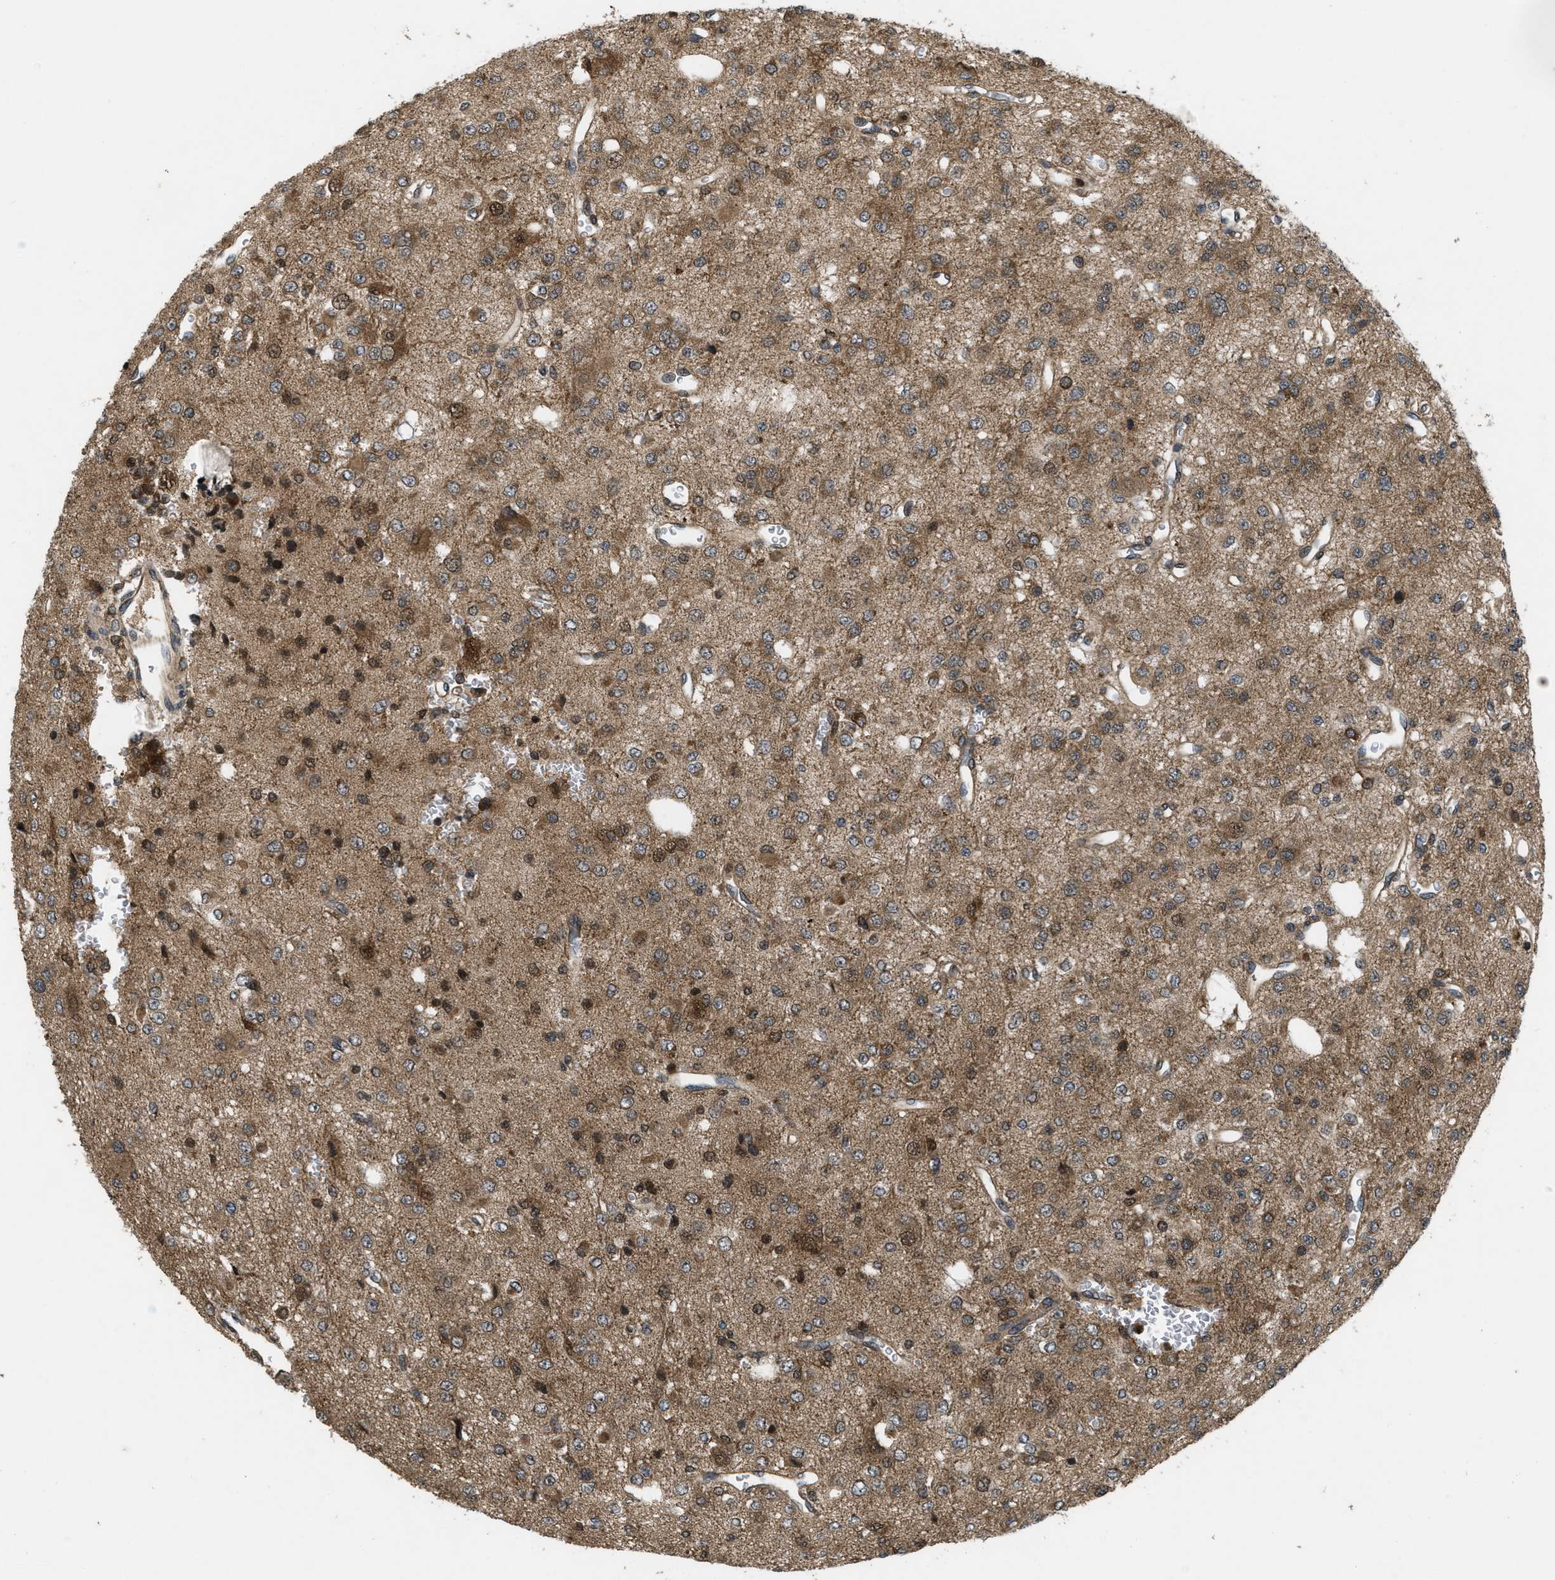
{"staining": {"intensity": "moderate", "quantity": "25%-75%", "location": "cytoplasmic/membranous,nuclear"}, "tissue": "glioma", "cell_type": "Tumor cells", "image_type": "cancer", "snomed": [{"axis": "morphology", "description": "Glioma, malignant, Low grade"}, {"axis": "topography", "description": "Brain"}], "caption": "Brown immunohistochemical staining in glioma shows moderate cytoplasmic/membranous and nuclear positivity in approximately 25%-75% of tumor cells.", "gene": "SPTLC1", "patient": {"sex": "male", "age": 38}}